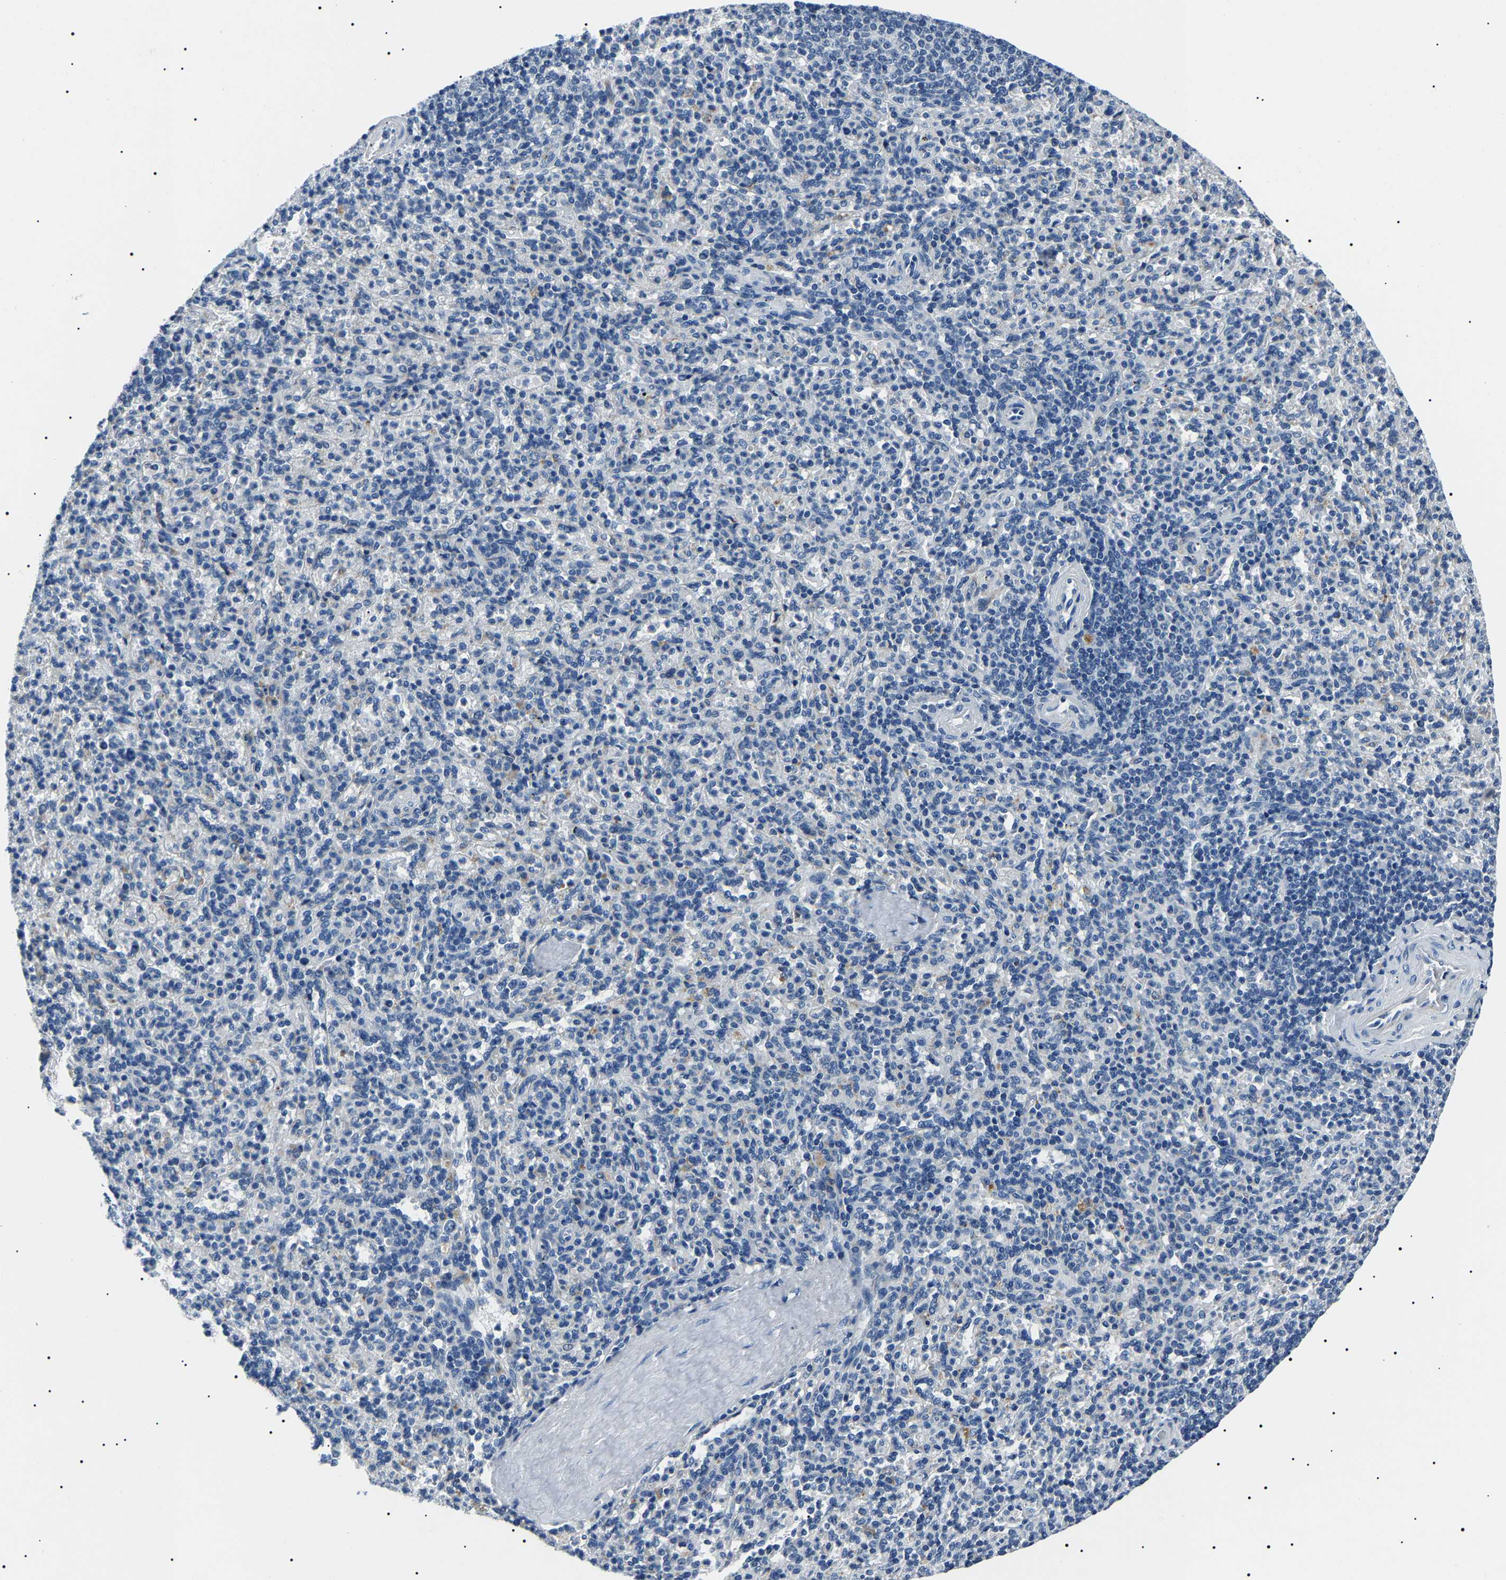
{"staining": {"intensity": "negative", "quantity": "none", "location": "none"}, "tissue": "spleen", "cell_type": "Cells in red pulp", "image_type": "normal", "snomed": [{"axis": "morphology", "description": "Normal tissue, NOS"}, {"axis": "topography", "description": "Spleen"}], "caption": "A photomicrograph of human spleen is negative for staining in cells in red pulp. Brightfield microscopy of immunohistochemistry (IHC) stained with DAB (3,3'-diaminobenzidine) (brown) and hematoxylin (blue), captured at high magnification.", "gene": "KLK15", "patient": {"sex": "male", "age": 36}}